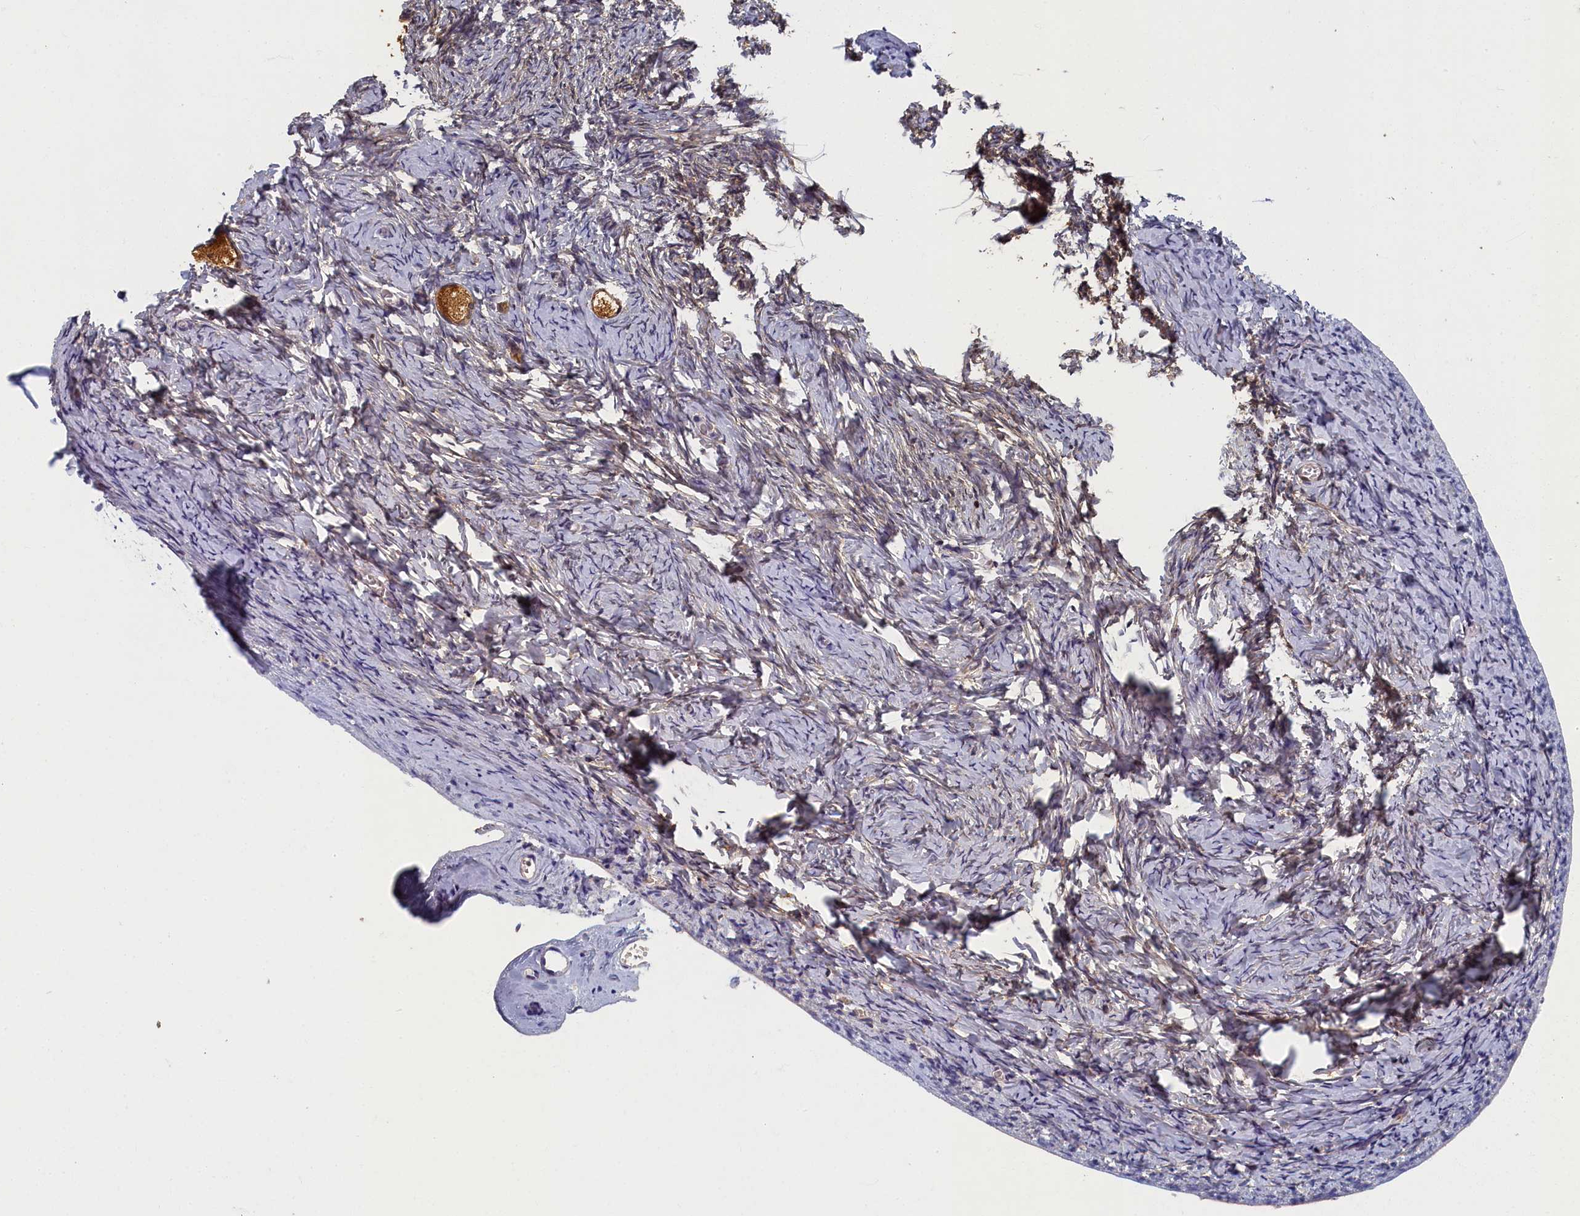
{"staining": {"intensity": "moderate", "quantity": ">75%", "location": "cytoplasmic/membranous"}, "tissue": "ovary", "cell_type": "Follicle cells", "image_type": "normal", "snomed": [{"axis": "morphology", "description": "Normal tissue, NOS"}, {"axis": "topography", "description": "Ovary"}], "caption": "Immunohistochemical staining of benign ovary shows moderate cytoplasmic/membranous protein expression in about >75% of follicle cells.", "gene": "TBCB", "patient": {"sex": "female", "age": 27}}